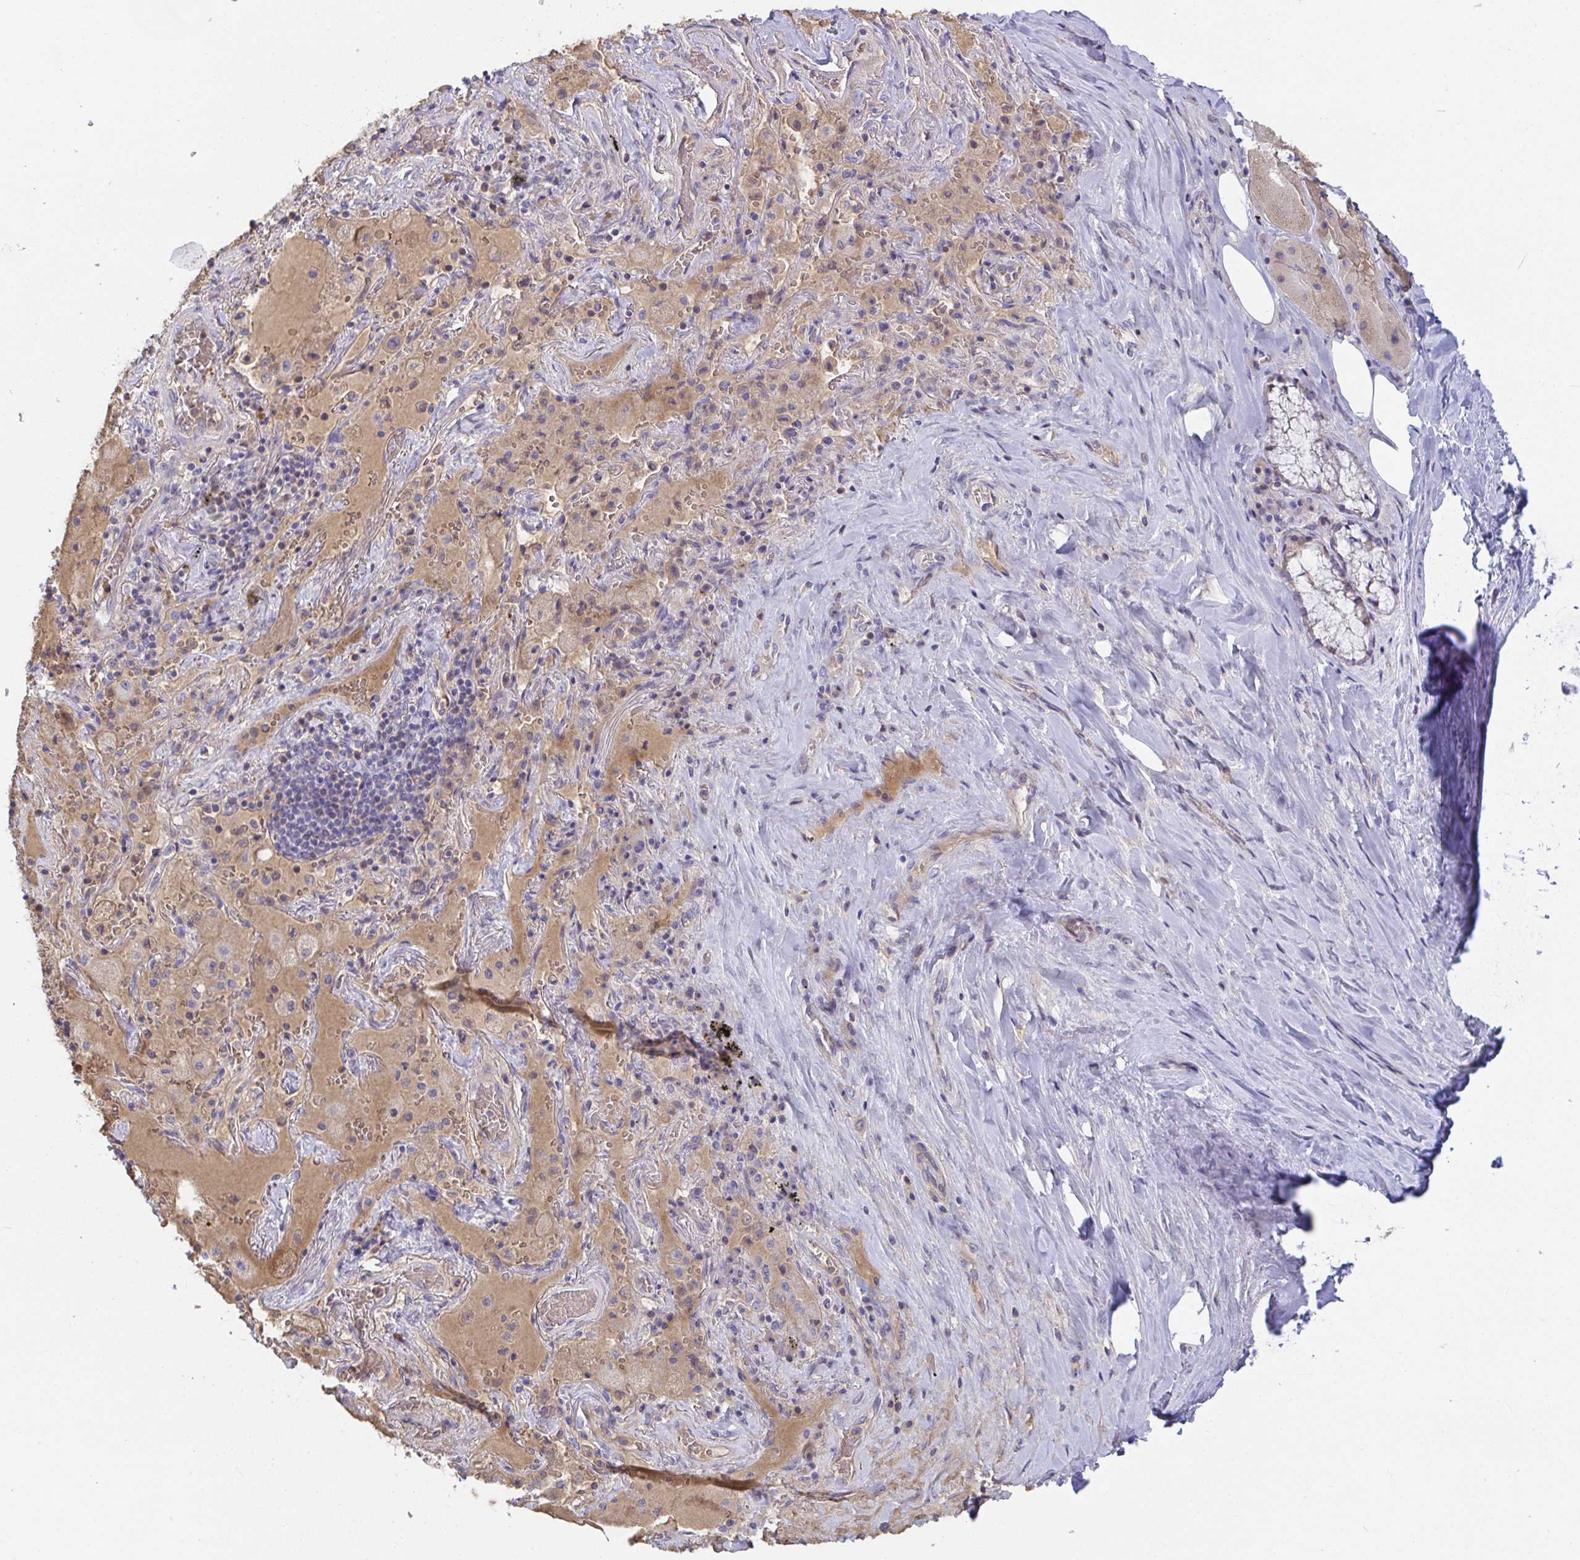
{"staining": {"intensity": "negative", "quantity": "none", "location": "none"}, "tissue": "adipose tissue", "cell_type": "Adipocytes", "image_type": "normal", "snomed": [{"axis": "morphology", "description": "Normal tissue, NOS"}, {"axis": "topography", "description": "Cartilage tissue"}, {"axis": "topography", "description": "Bronchus"}], "caption": "There is no significant expression in adipocytes of adipose tissue. (Immunohistochemistry (ihc), brightfield microscopy, high magnification).", "gene": "ANO5", "patient": {"sex": "male", "age": 64}}